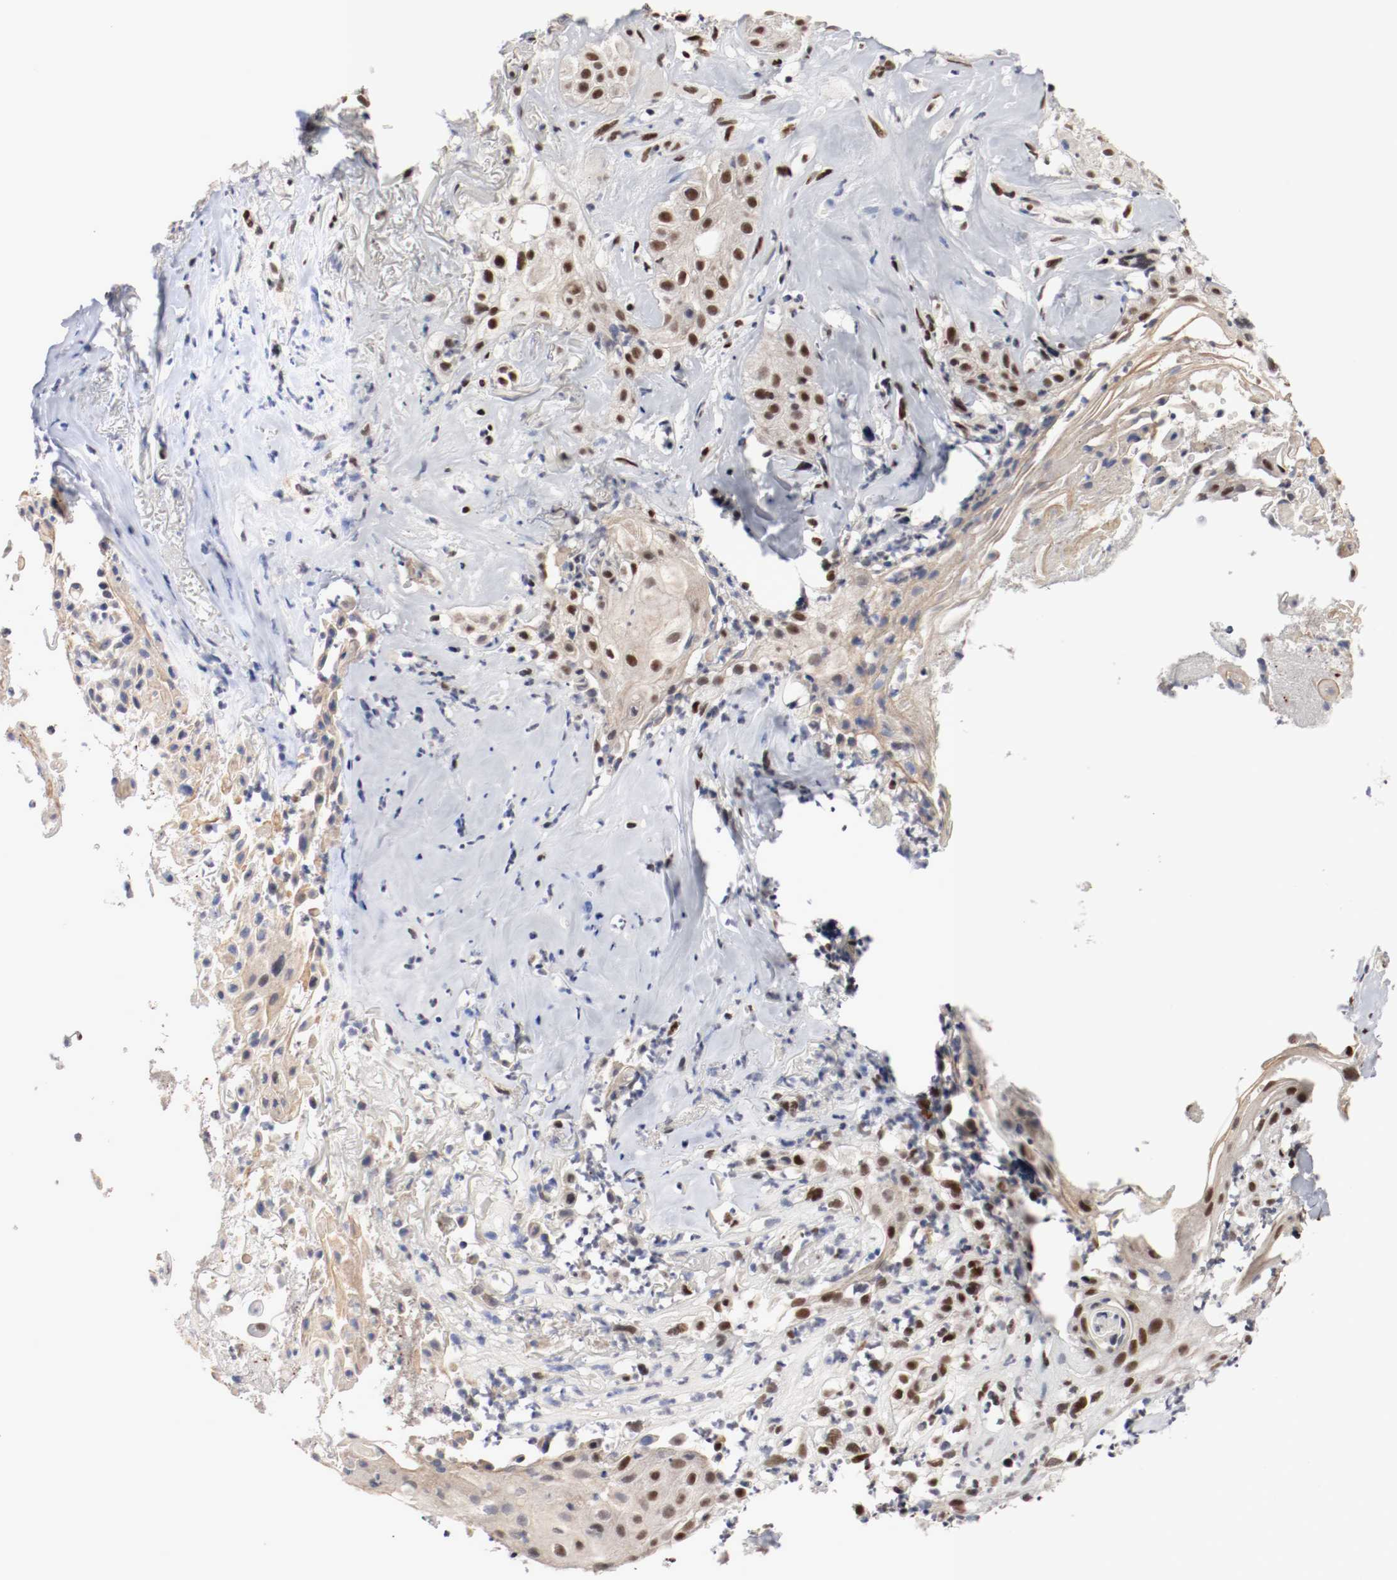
{"staining": {"intensity": "strong", "quantity": ">75%", "location": "nuclear"}, "tissue": "skin cancer", "cell_type": "Tumor cells", "image_type": "cancer", "snomed": [{"axis": "morphology", "description": "Squamous cell carcinoma, NOS"}, {"axis": "topography", "description": "Skin"}], "caption": "Skin cancer (squamous cell carcinoma) stained with a protein marker shows strong staining in tumor cells.", "gene": "MEF2D", "patient": {"sex": "male", "age": 65}}